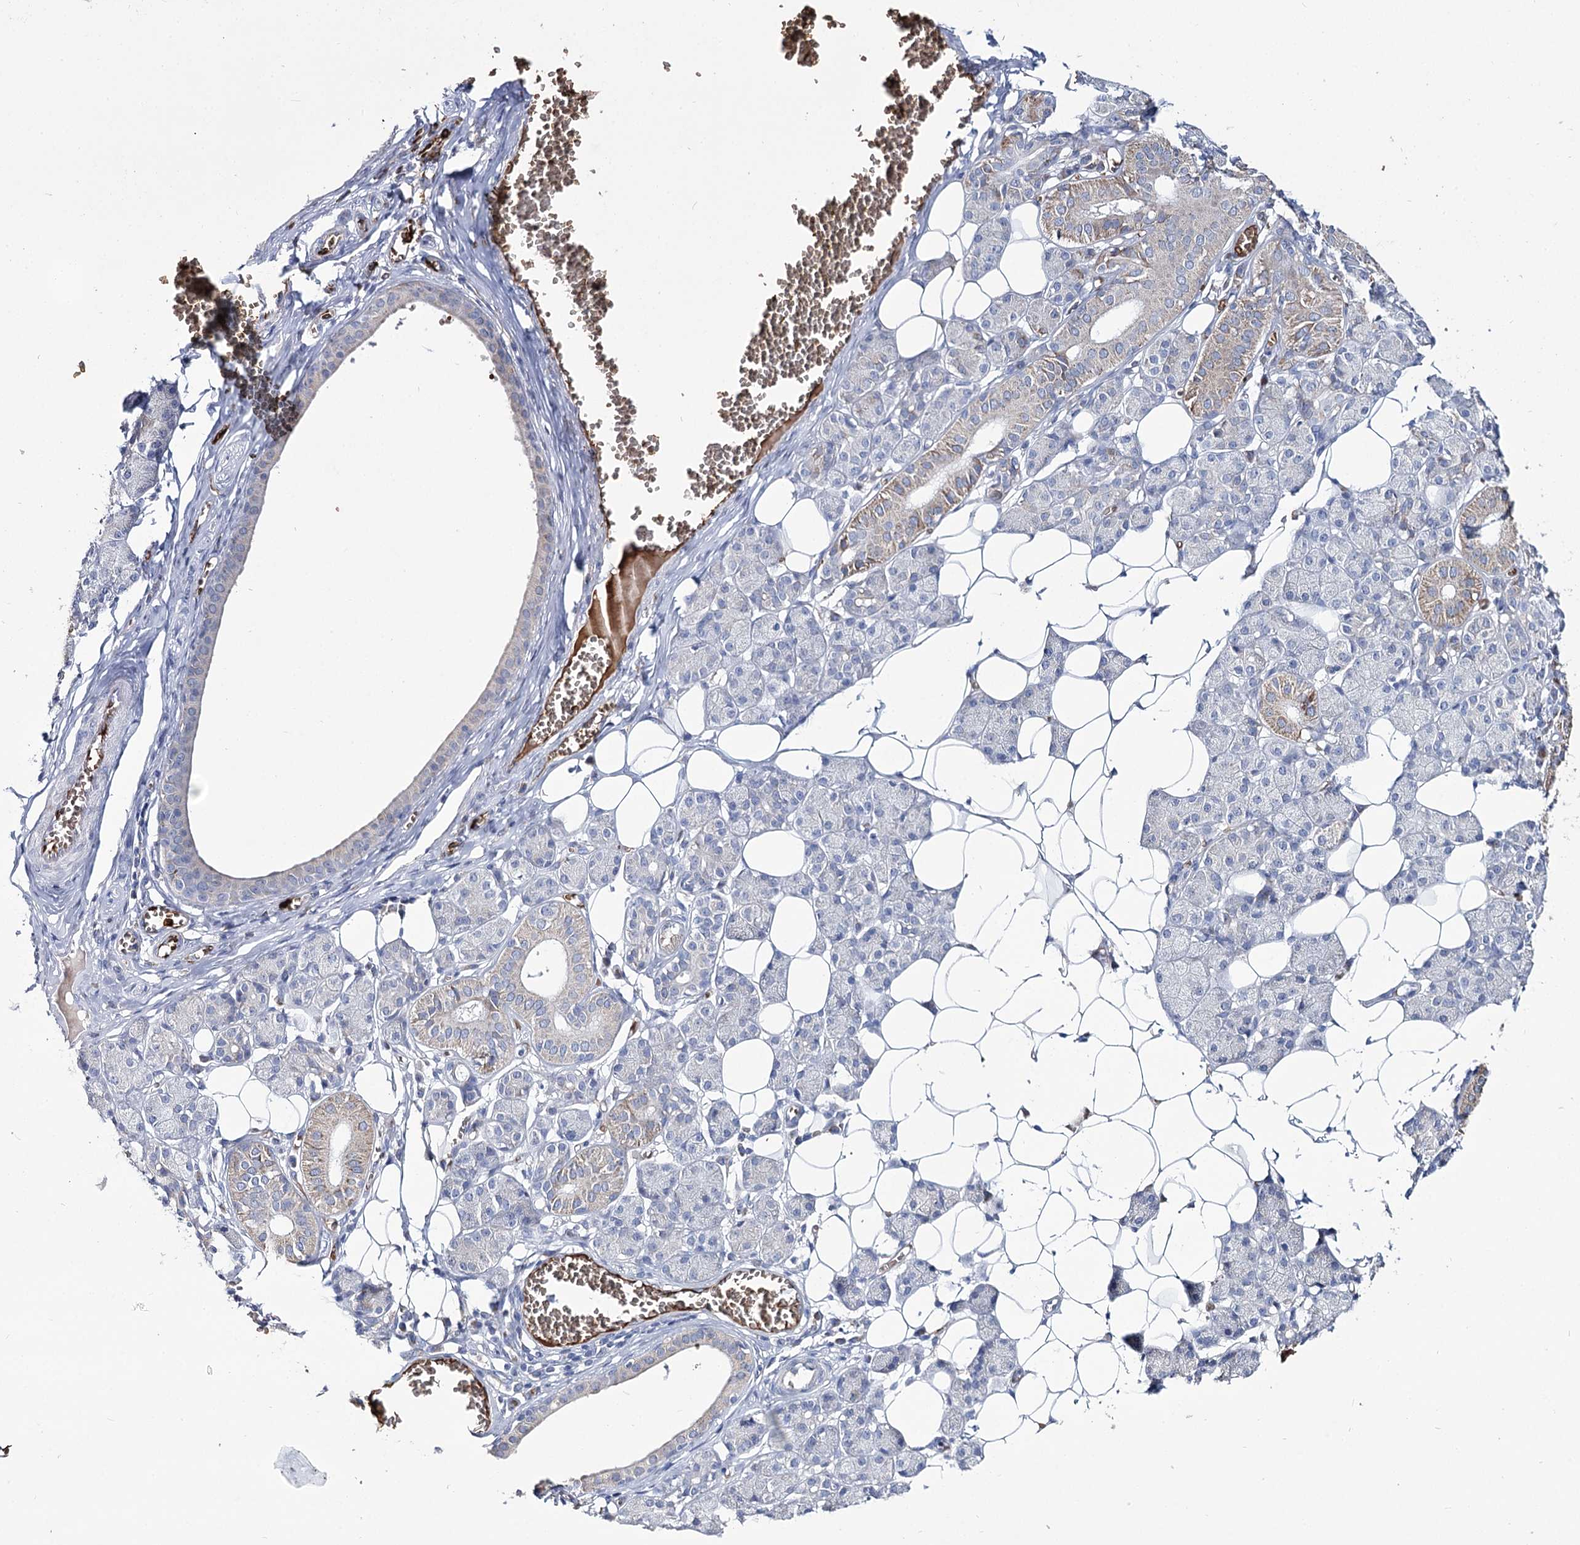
{"staining": {"intensity": "moderate", "quantity": "<25%", "location": "cytoplasmic/membranous"}, "tissue": "salivary gland", "cell_type": "Glandular cells", "image_type": "normal", "snomed": [{"axis": "morphology", "description": "Normal tissue, NOS"}, {"axis": "topography", "description": "Salivary gland"}], "caption": "Moderate cytoplasmic/membranous positivity for a protein is identified in about <25% of glandular cells of unremarkable salivary gland using immunohistochemistry.", "gene": "GBF1", "patient": {"sex": "female", "age": 33}}